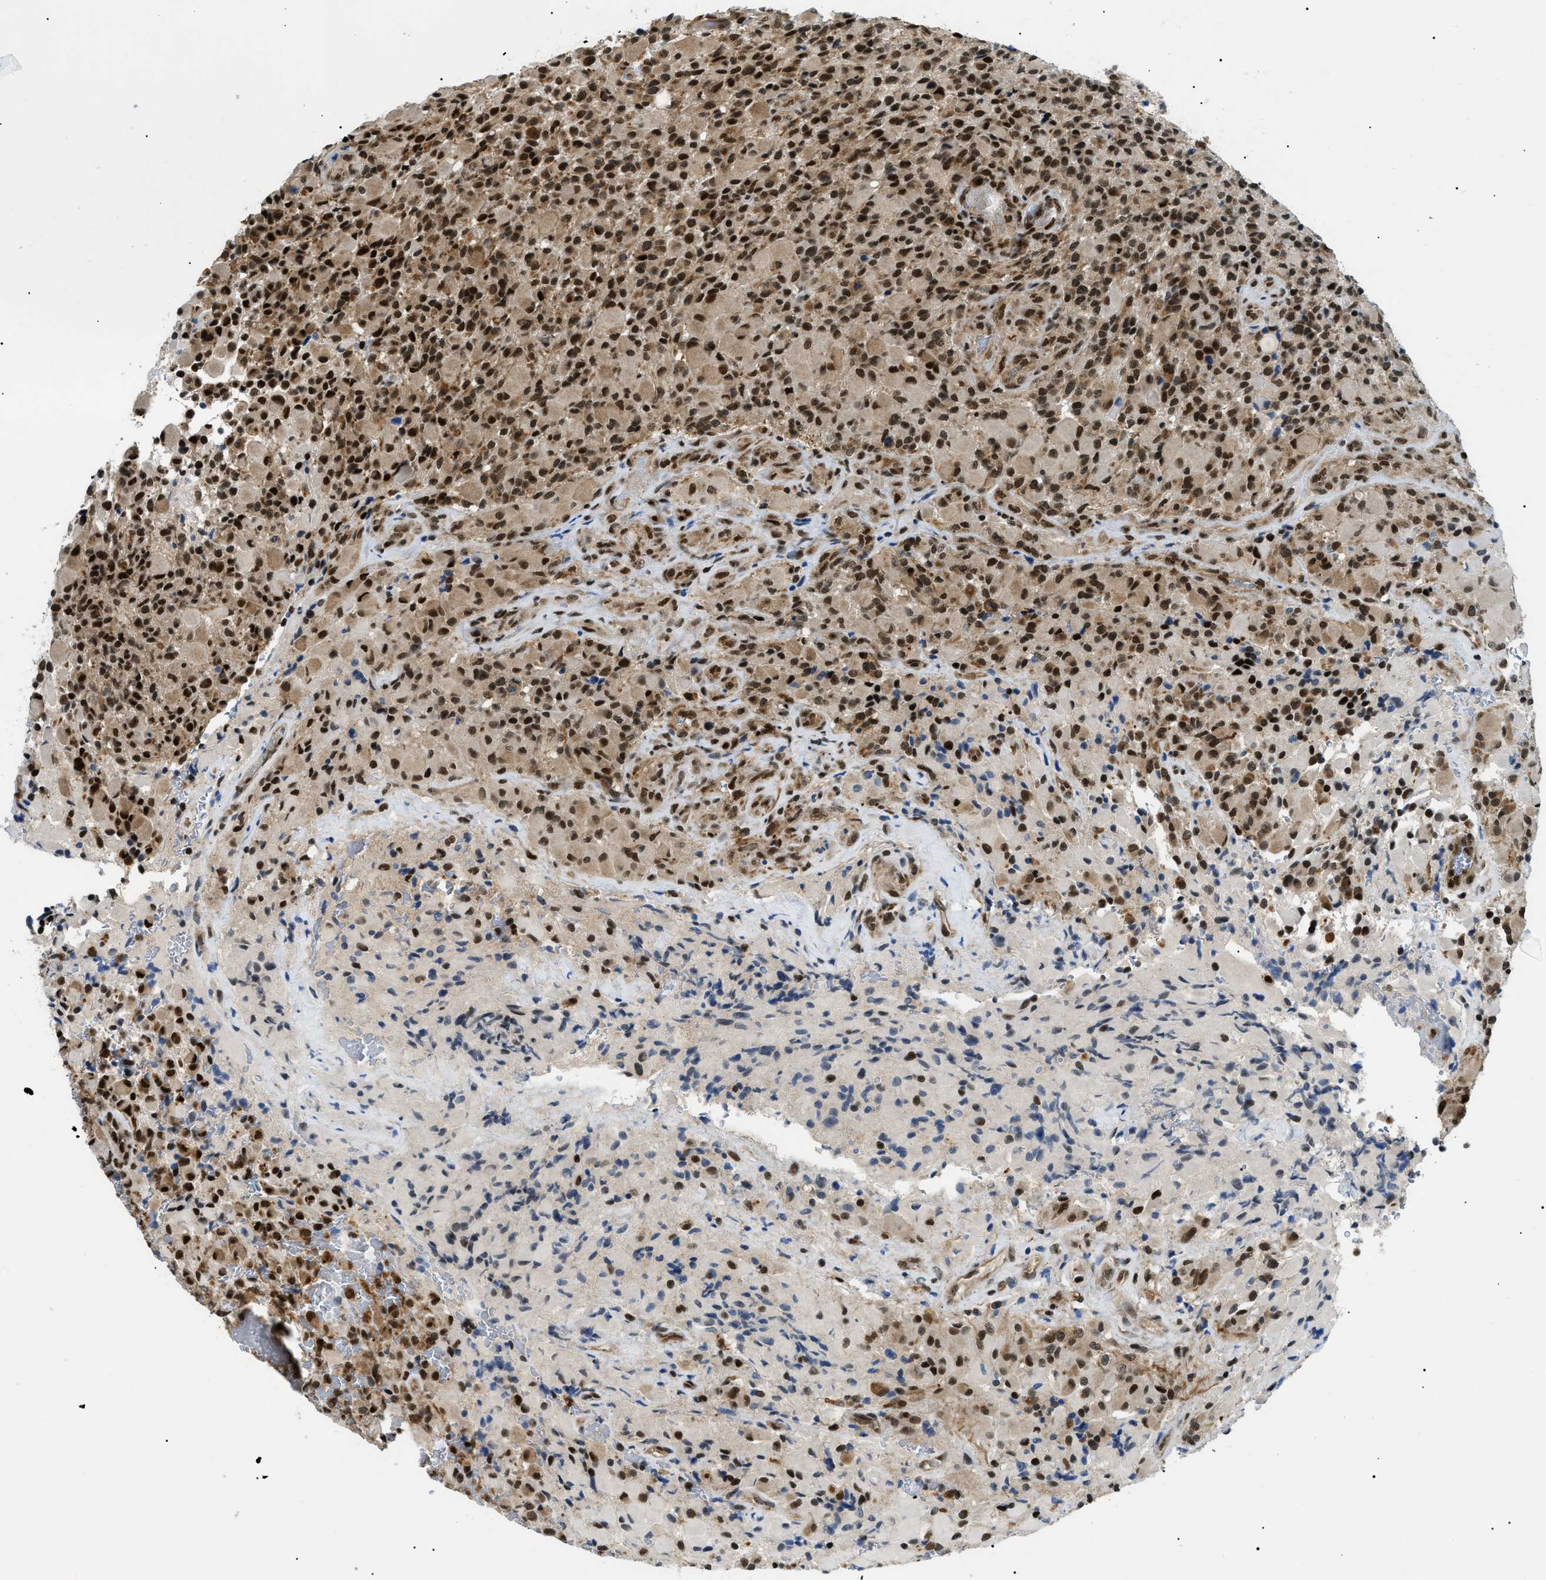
{"staining": {"intensity": "strong", "quantity": ">75%", "location": "cytoplasmic/membranous,nuclear"}, "tissue": "glioma", "cell_type": "Tumor cells", "image_type": "cancer", "snomed": [{"axis": "morphology", "description": "Glioma, malignant, High grade"}, {"axis": "topography", "description": "Brain"}], "caption": "Protein expression analysis of glioma exhibits strong cytoplasmic/membranous and nuclear positivity in approximately >75% of tumor cells.", "gene": "RBM15", "patient": {"sex": "male", "age": 71}}